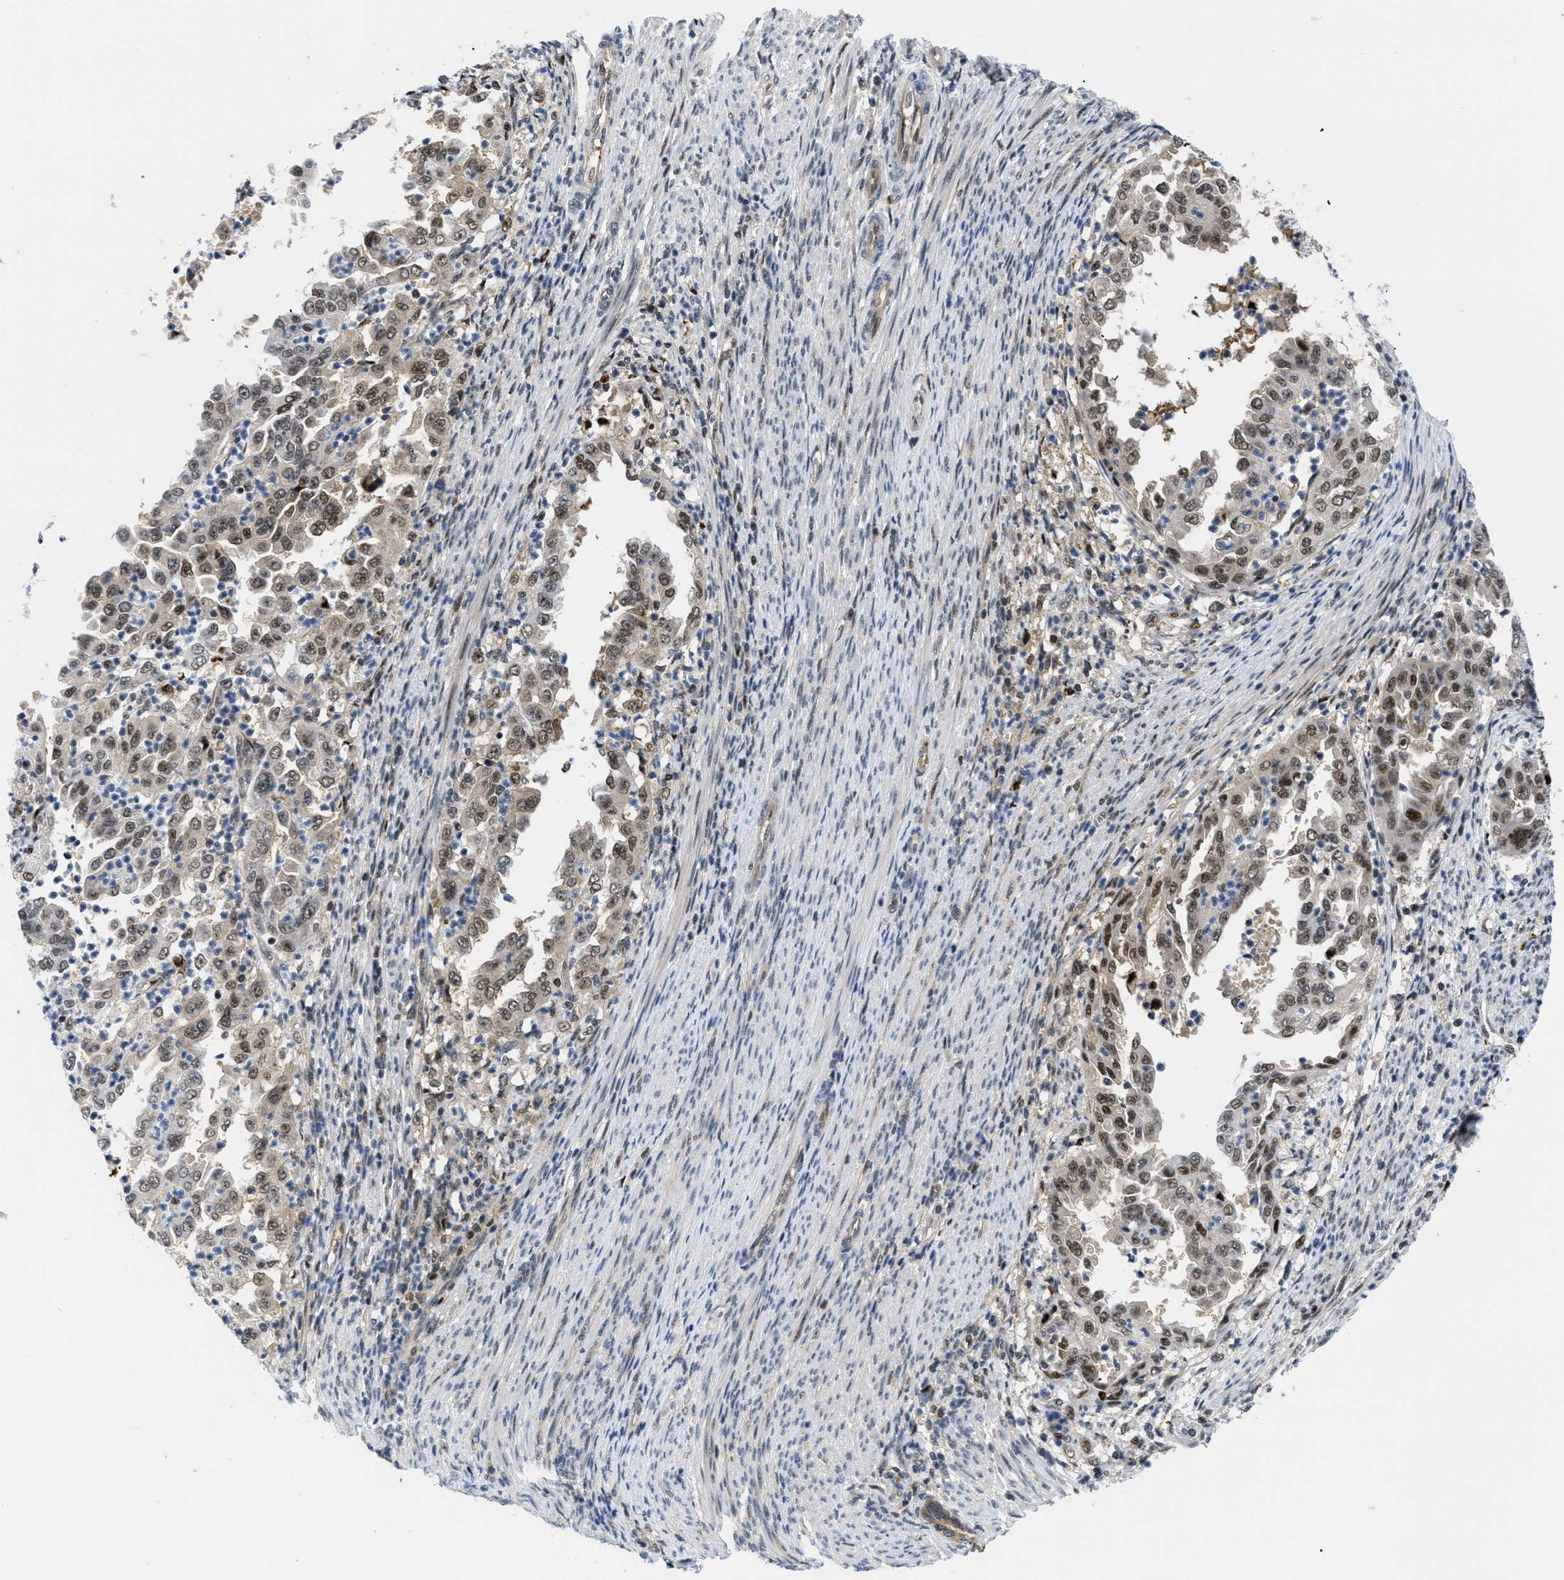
{"staining": {"intensity": "moderate", "quantity": ">75%", "location": "cytoplasmic/membranous,nuclear"}, "tissue": "endometrial cancer", "cell_type": "Tumor cells", "image_type": "cancer", "snomed": [{"axis": "morphology", "description": "Adenocarcinoma, NOS"}, {"axis": "topography", "description": "Endometrium"}], "caption": "About >75% of tumor cells in endometrial cancer demonstrate moderate cytoplasmic/membranous and nuclear protein staining as visualized by brown immunohistochemical staining.", "gene": "SLC29A2", "patient": {"sex": "female", "age": 85}}